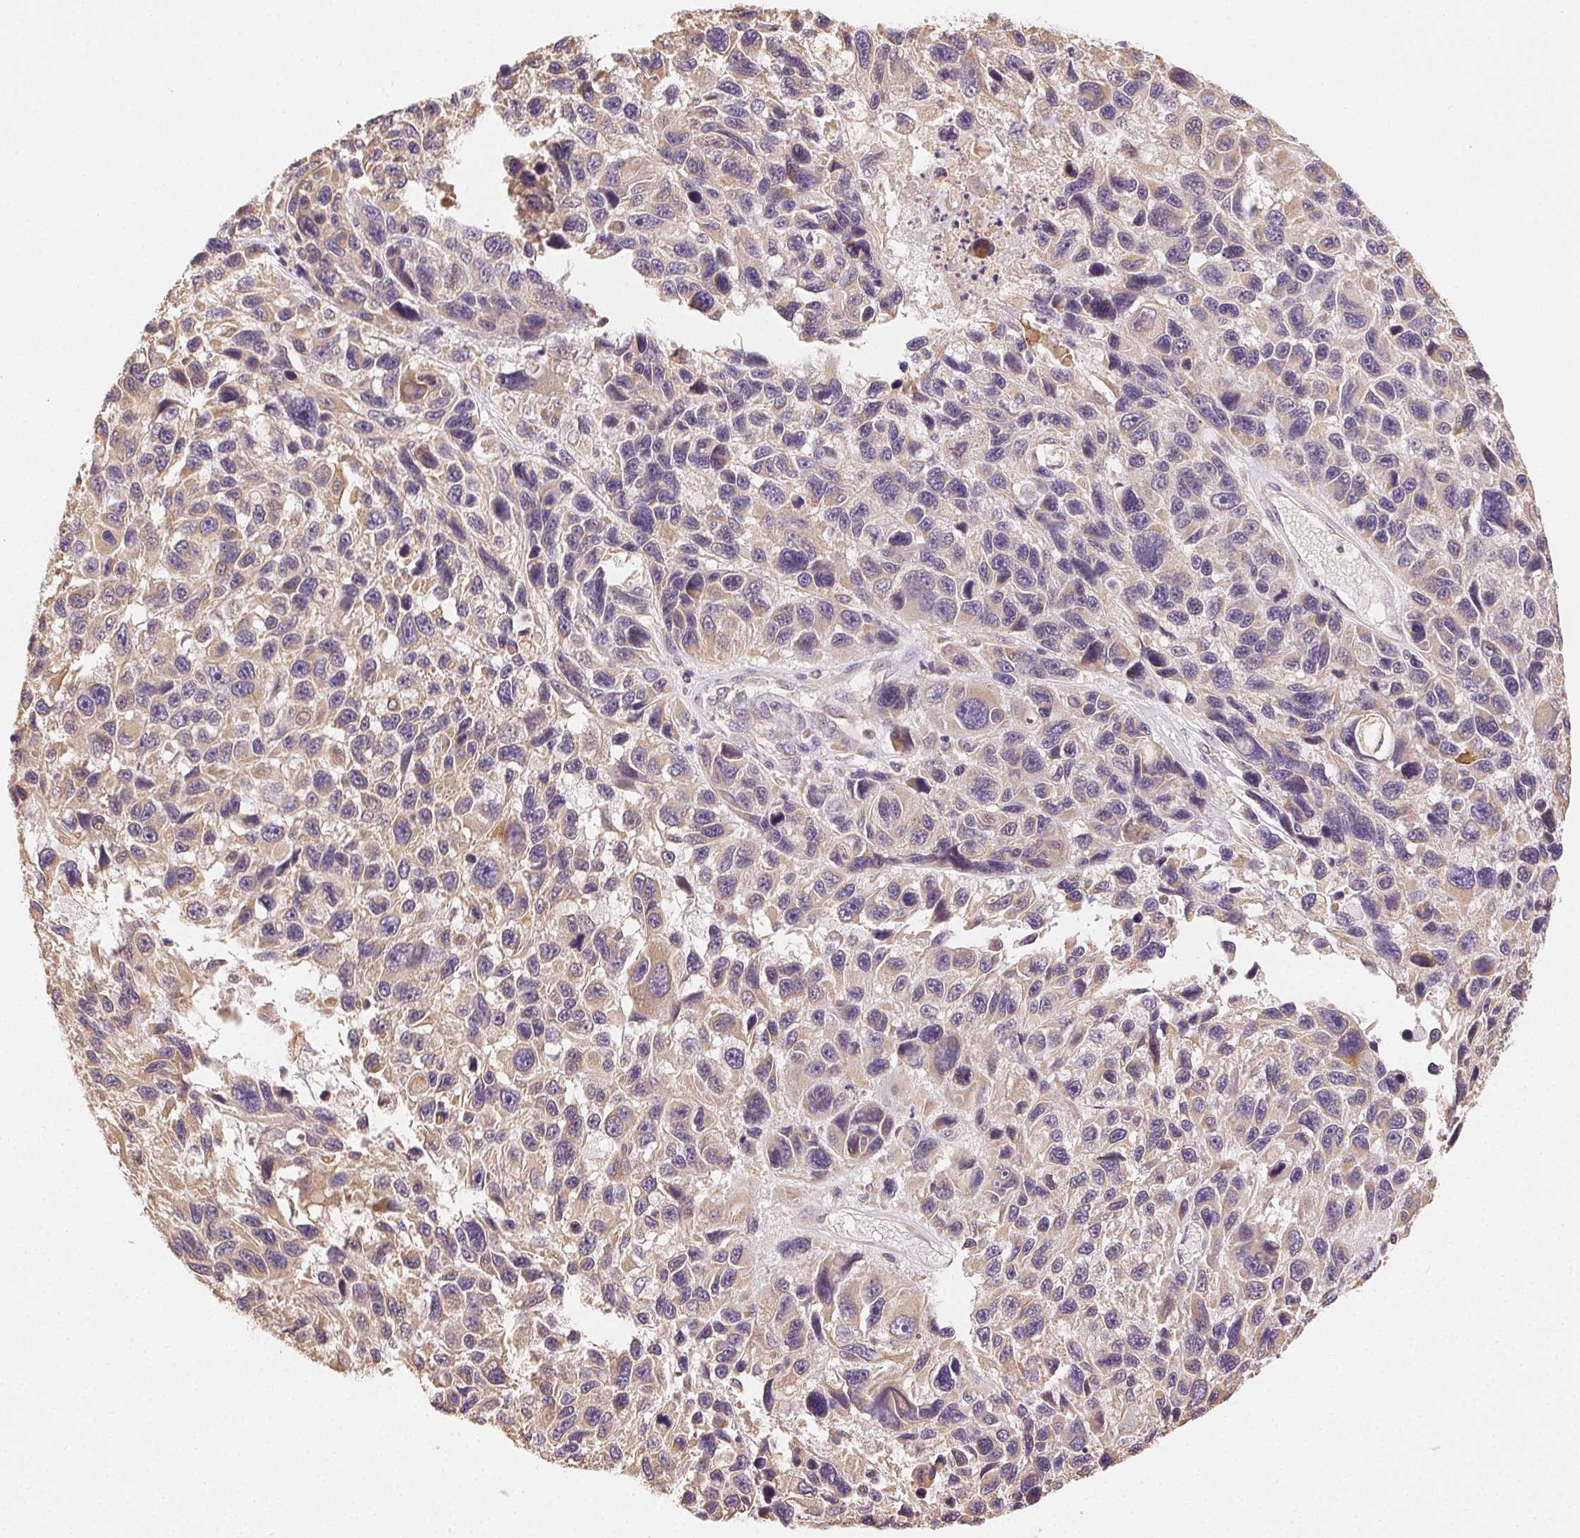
{"staining": {"intensity": "weak", "quantity": "<25%", "location": "cytoplasmic/membranous"}, "tissue": "melanoma", "cell_type": "Tumor cells", "image_type": "cancer", "snomed": [{"axis": "morphology", "description": "Malignant melanoma, NOS"}, {"axis": "topography", "description": "Skin"}], "caption": "DAB immunohistochemical staining of human malignant melanoma displays no significant positivity in tumor cells. The staining was performed using DAB (3,3'-diaminobenzidine) to visualize the protein expression in brown, while the nuclei were stained in blue with hematoxylin (Magnification: 20x).", "gene": "SEZ6L2", "patient": {"sex": "male", "age": 53}}